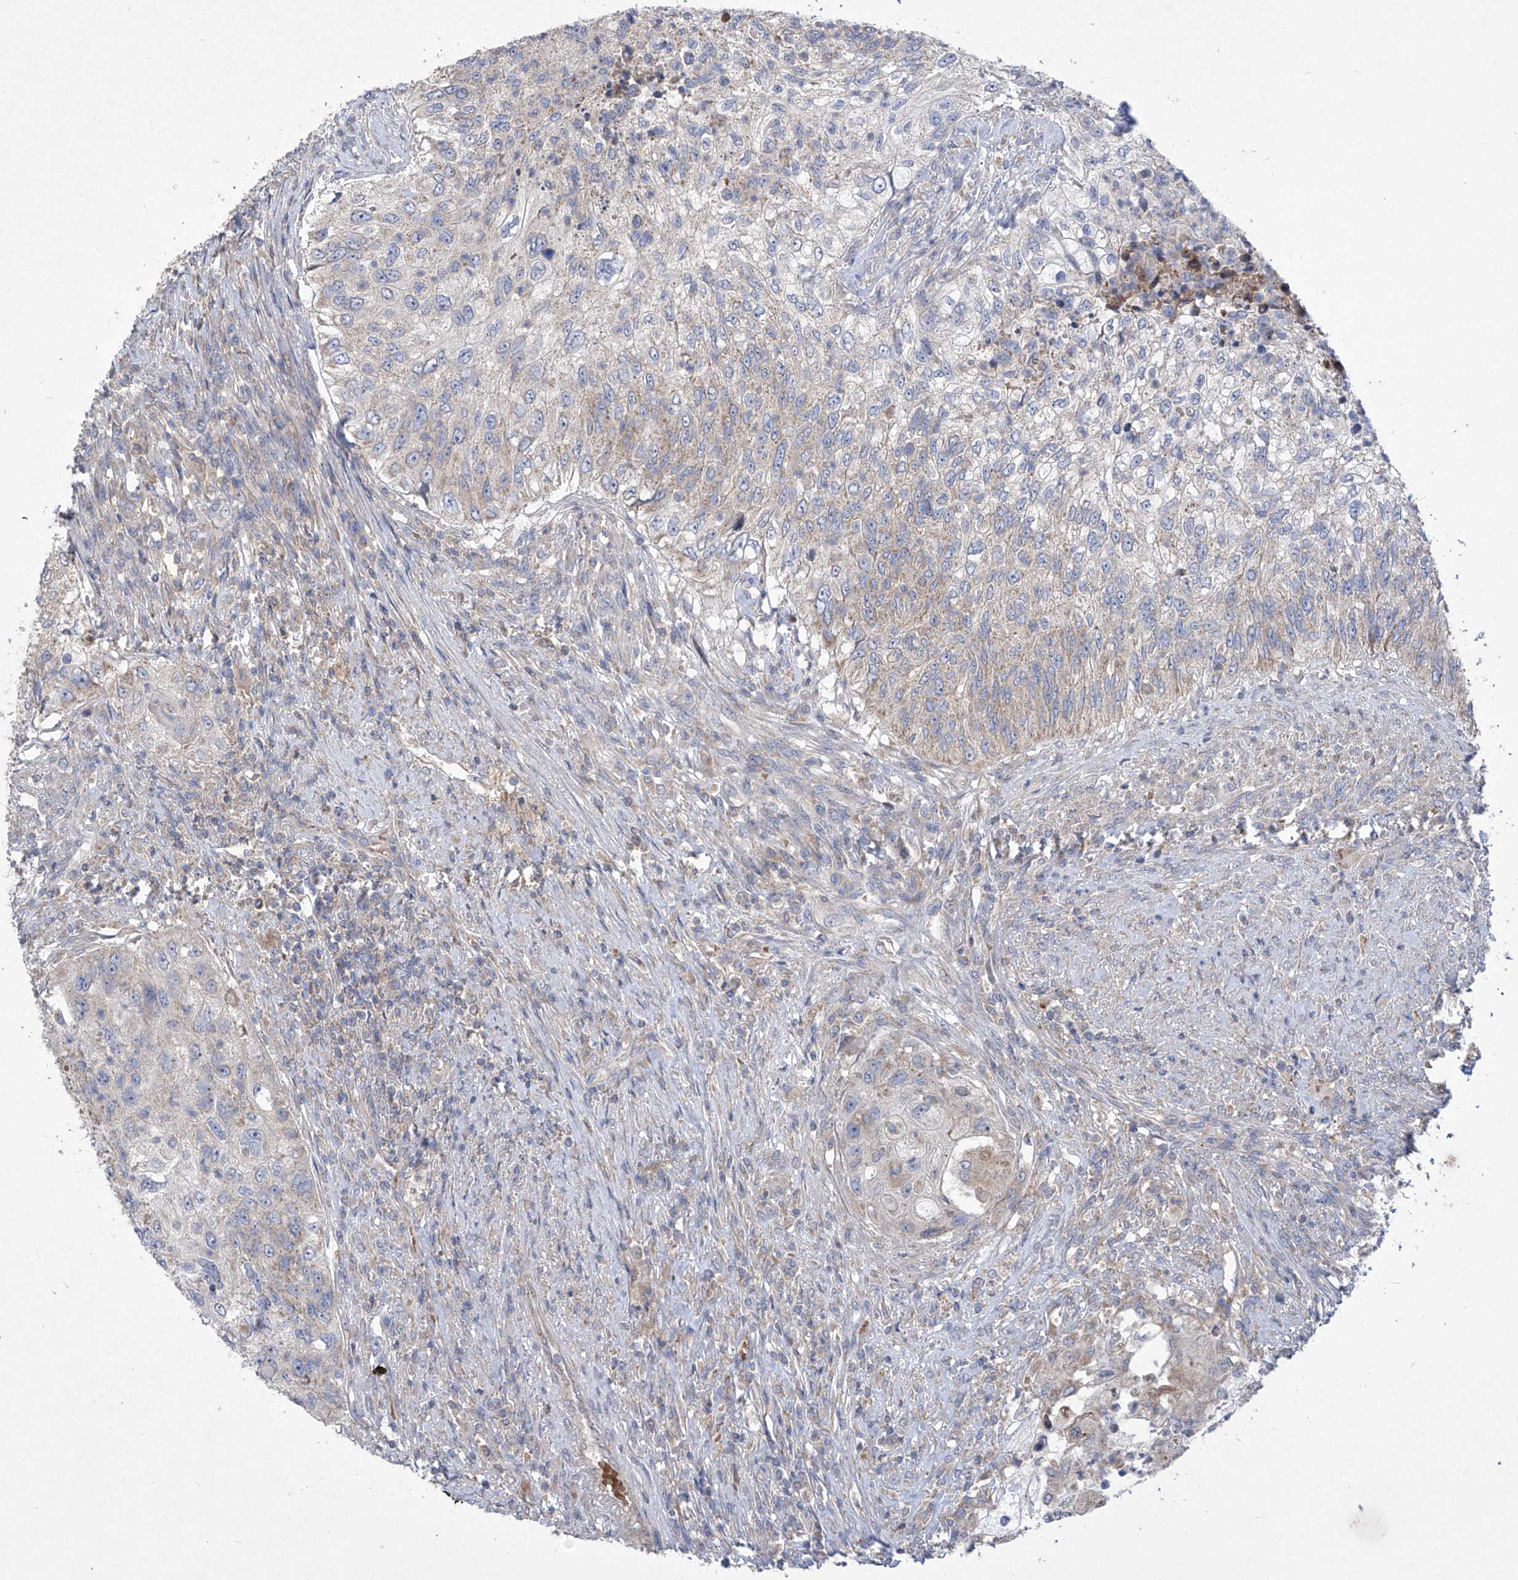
{"staining": {"intensity": "negative", "quantity": "none", "location": "none"}, "tissue": "urothelial cancer", "cell_type": "Tumor cells", "image_type": "cancer", "snomed": [{"axis": "morphology", "description": "Urothelial carcinoma, High grade"}, {"axis": "topography", "description": "Urinary bladder"}], "caption": "A micrograph of human high-grade urothelial carcinoma is negative for staining in tumor cells.", "gene": "COQ3", "patient": {"sex": "female", "age": 60}}